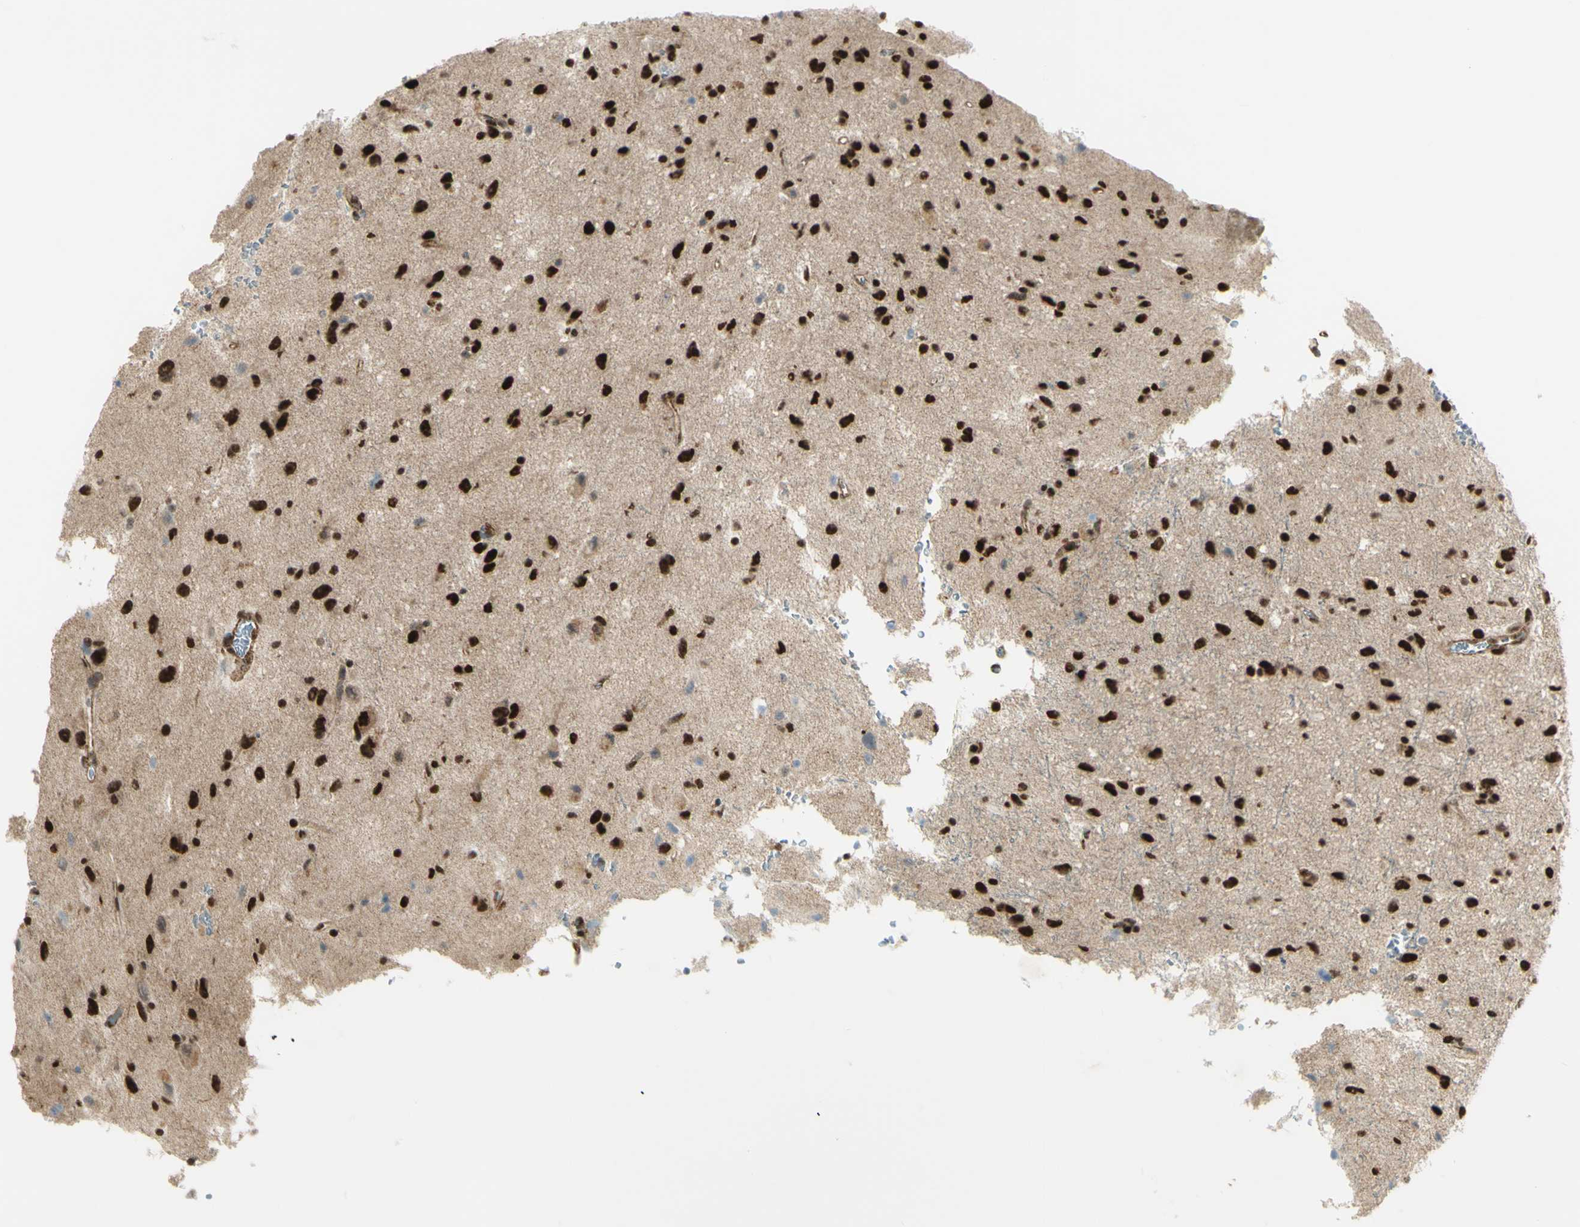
{"staining": {"intensity": "strong", "quantity": ">75%", "location": "nuclear"}, "tissue": "glioma", "cell_type": "Tumor cells", "image_type": "cancer", "snomed": [{"axis": "morphology", "description": "Glioma, malignant, Low grade"}, {"axis": "topography", "description": "Brain"}], "caption": "IHC photomicrograph of human glioma stained for a protein (brown), which reveals high levels of strong nuclear expression in approximately >75% of tumor cells.", "gene": "ZMYM6", "patient": {"sex": "male", "age": 77}}